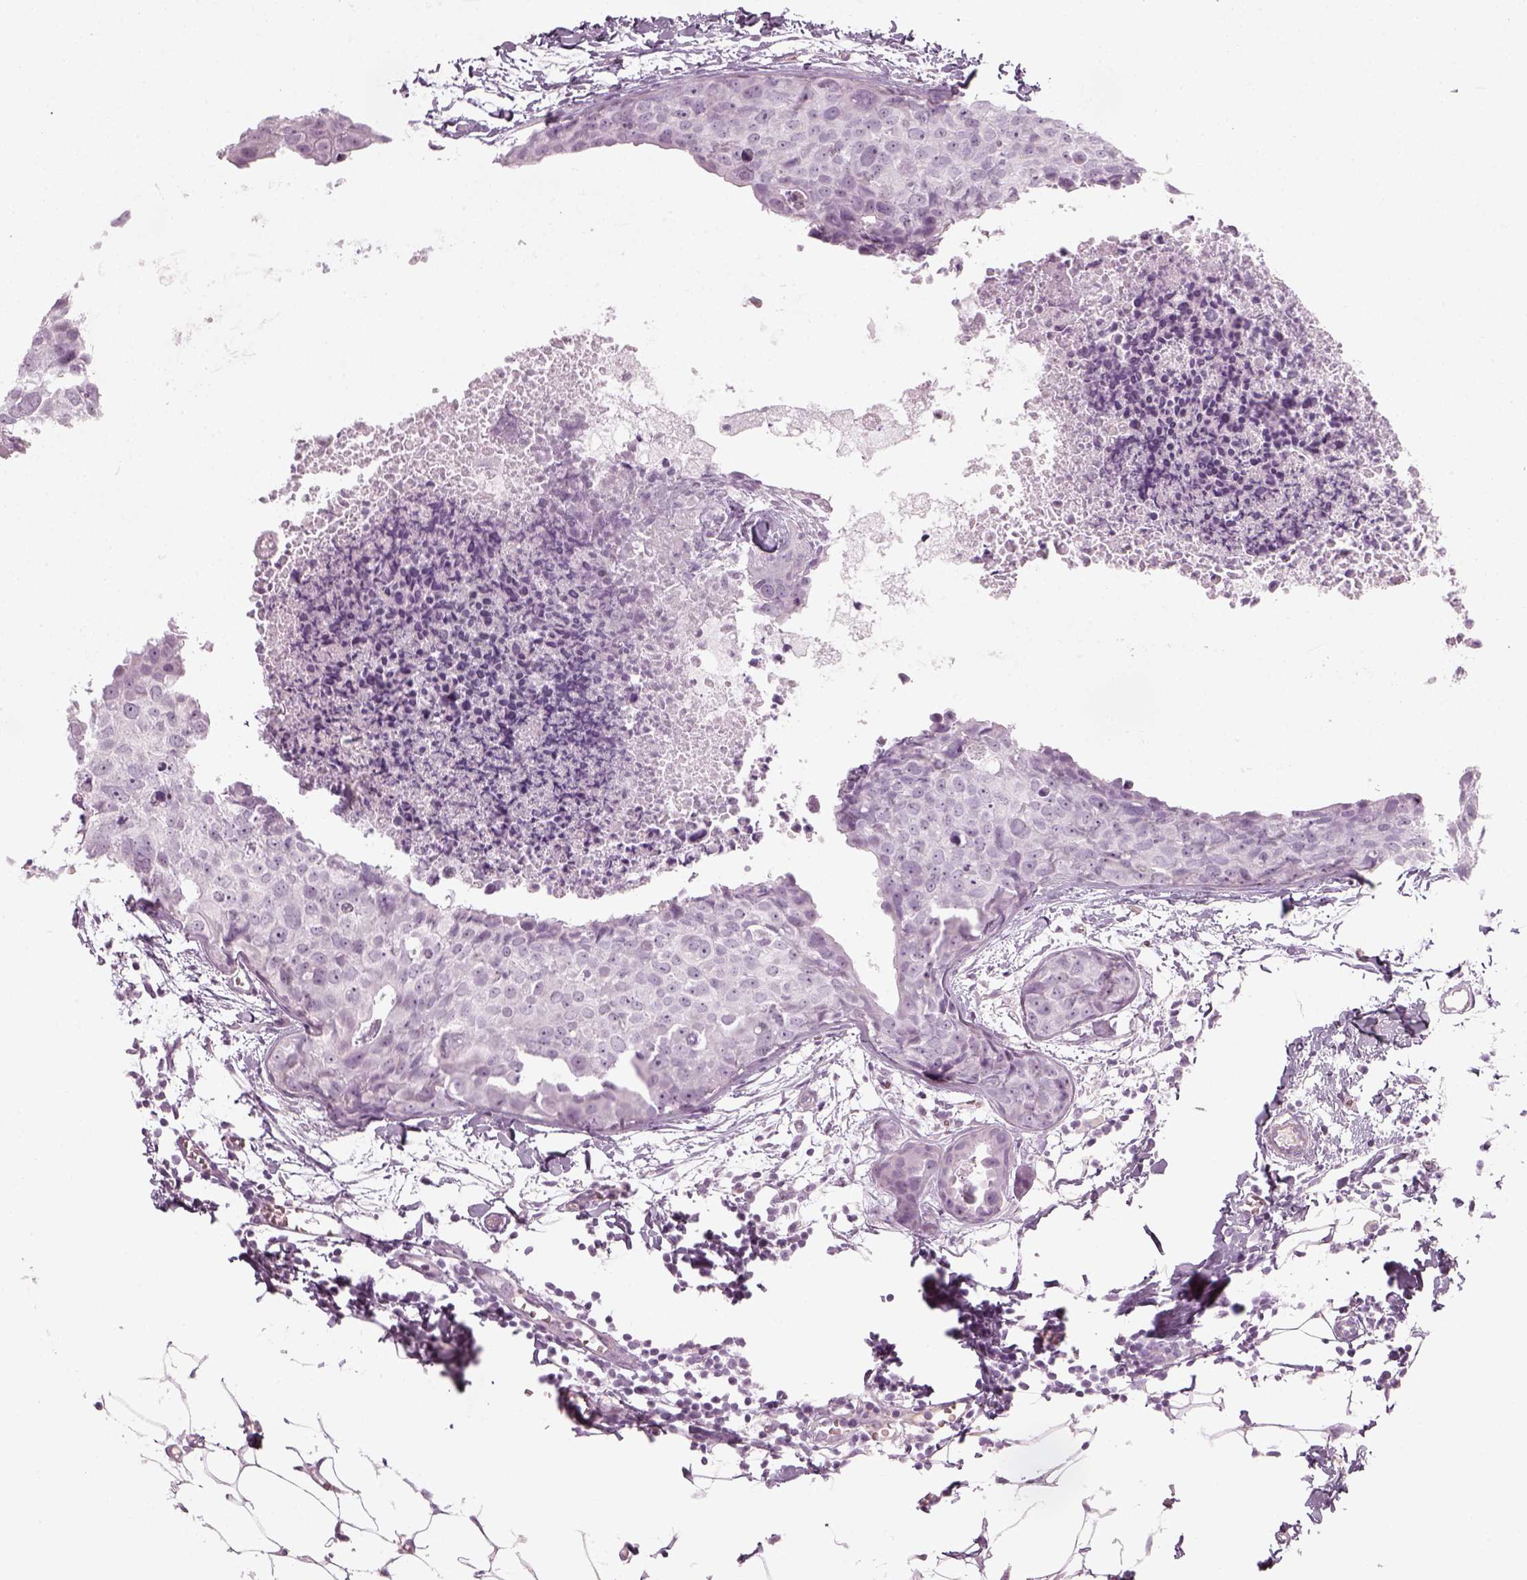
{"staining": {"intensity": "negative", "quantity": "none", "location": "none"}, "tissue": "breast cancer", "cell_type": "Tumor cells", "image_type": "cancer", "snomed": [{"axis": "morphology", "description": "Duct carcinoma"}, {"axis": "topography", "description": "Breast"}], "caption": "Tumor cells are negative for brown protein staining in breast cancer.", "gene": "GAS2L2", "patient": {"sex": "female", "age": 38}}